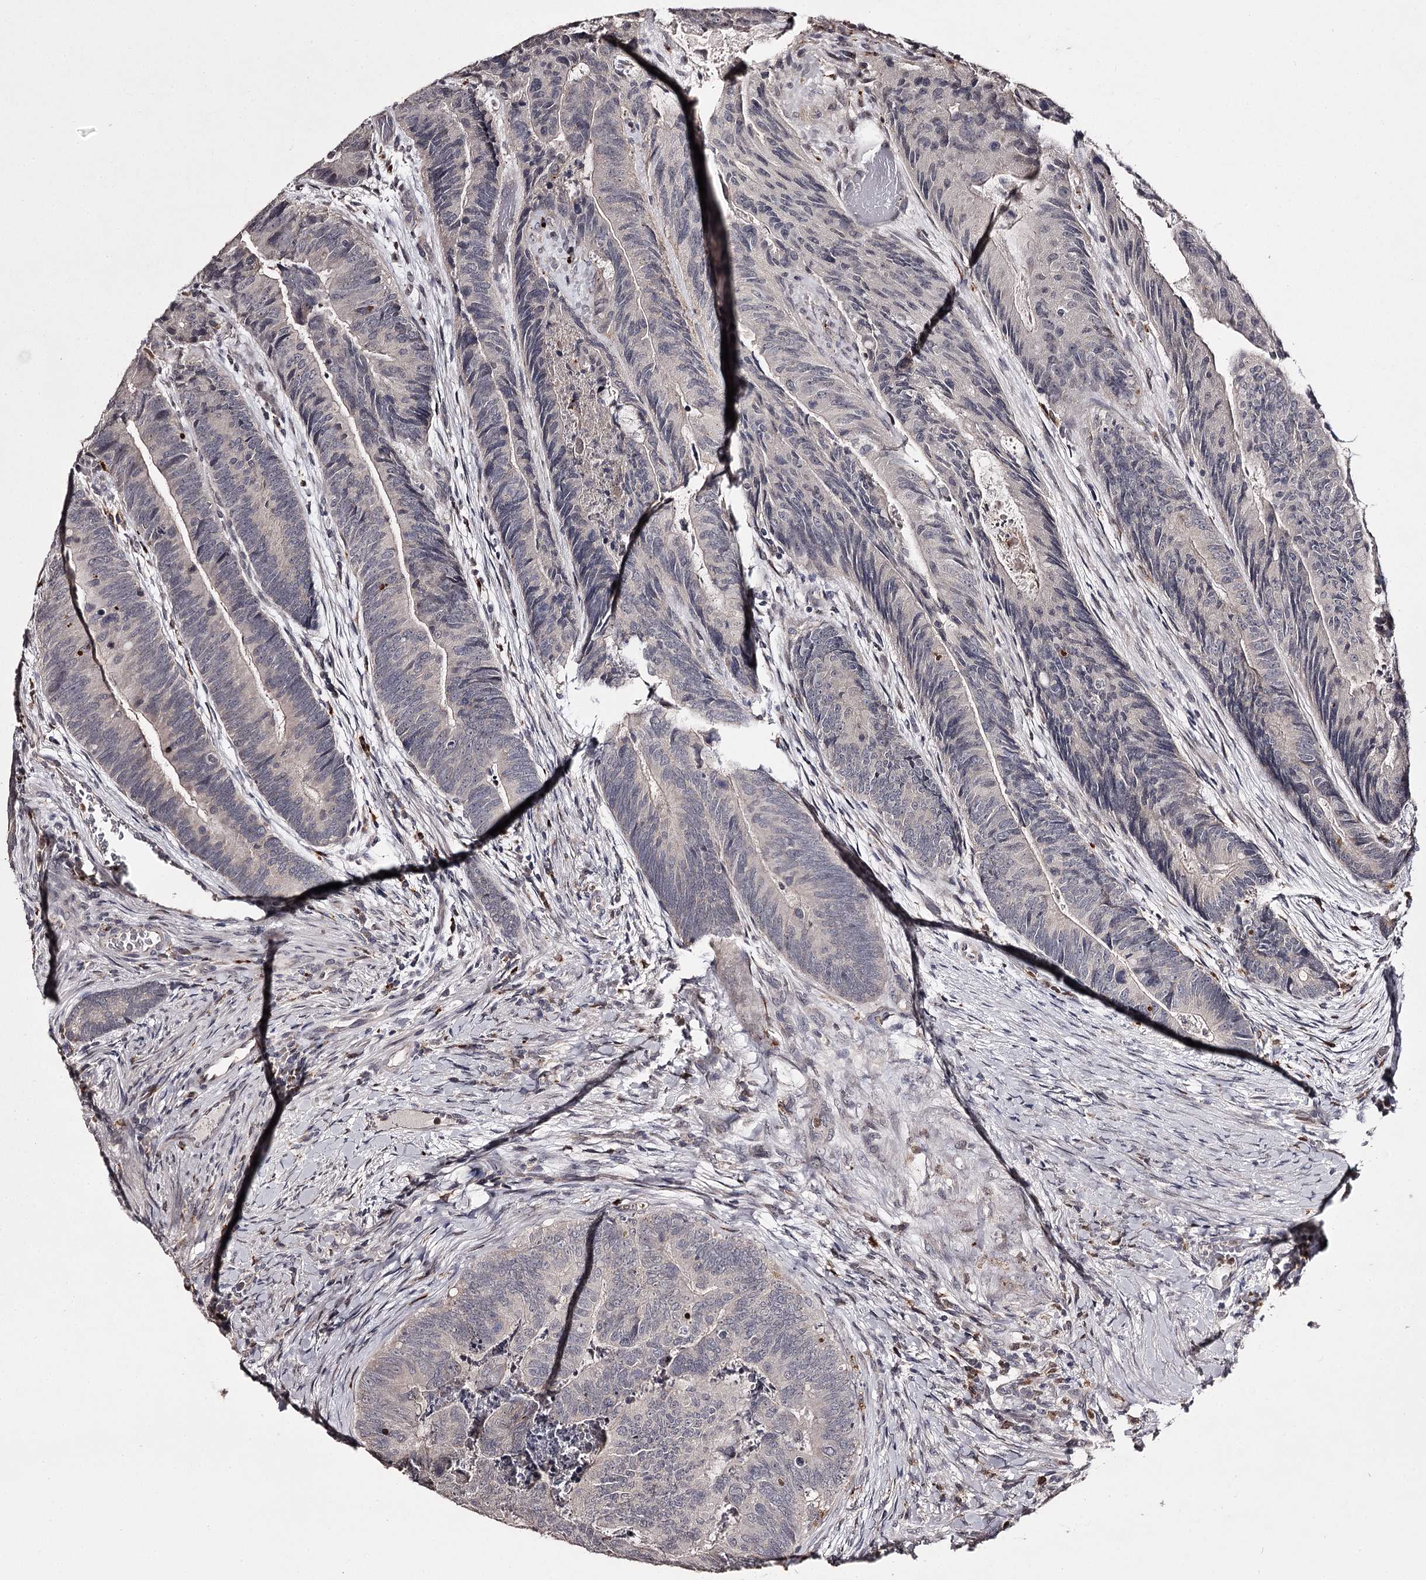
{"staining": {"intensity": "negative", "quantity": "none", "location": "none"}, "tissue": "colorectal cancer", "cell_type": "Tumor cells", "image_type": "cancer", "snomed": [{"axis": "morphology", "description": "Adenocarcinoma, NOS"}, {"axis": "topography", "description": "Colon"}], "caption": "Colorectal cancer (adenocarcinoma) stained for a protein using immunohistochemistry (IHC) exhibits no staining tumor cells.", "gene": "SLC32A1", "patient": {"sex": "female", "age": 67}}